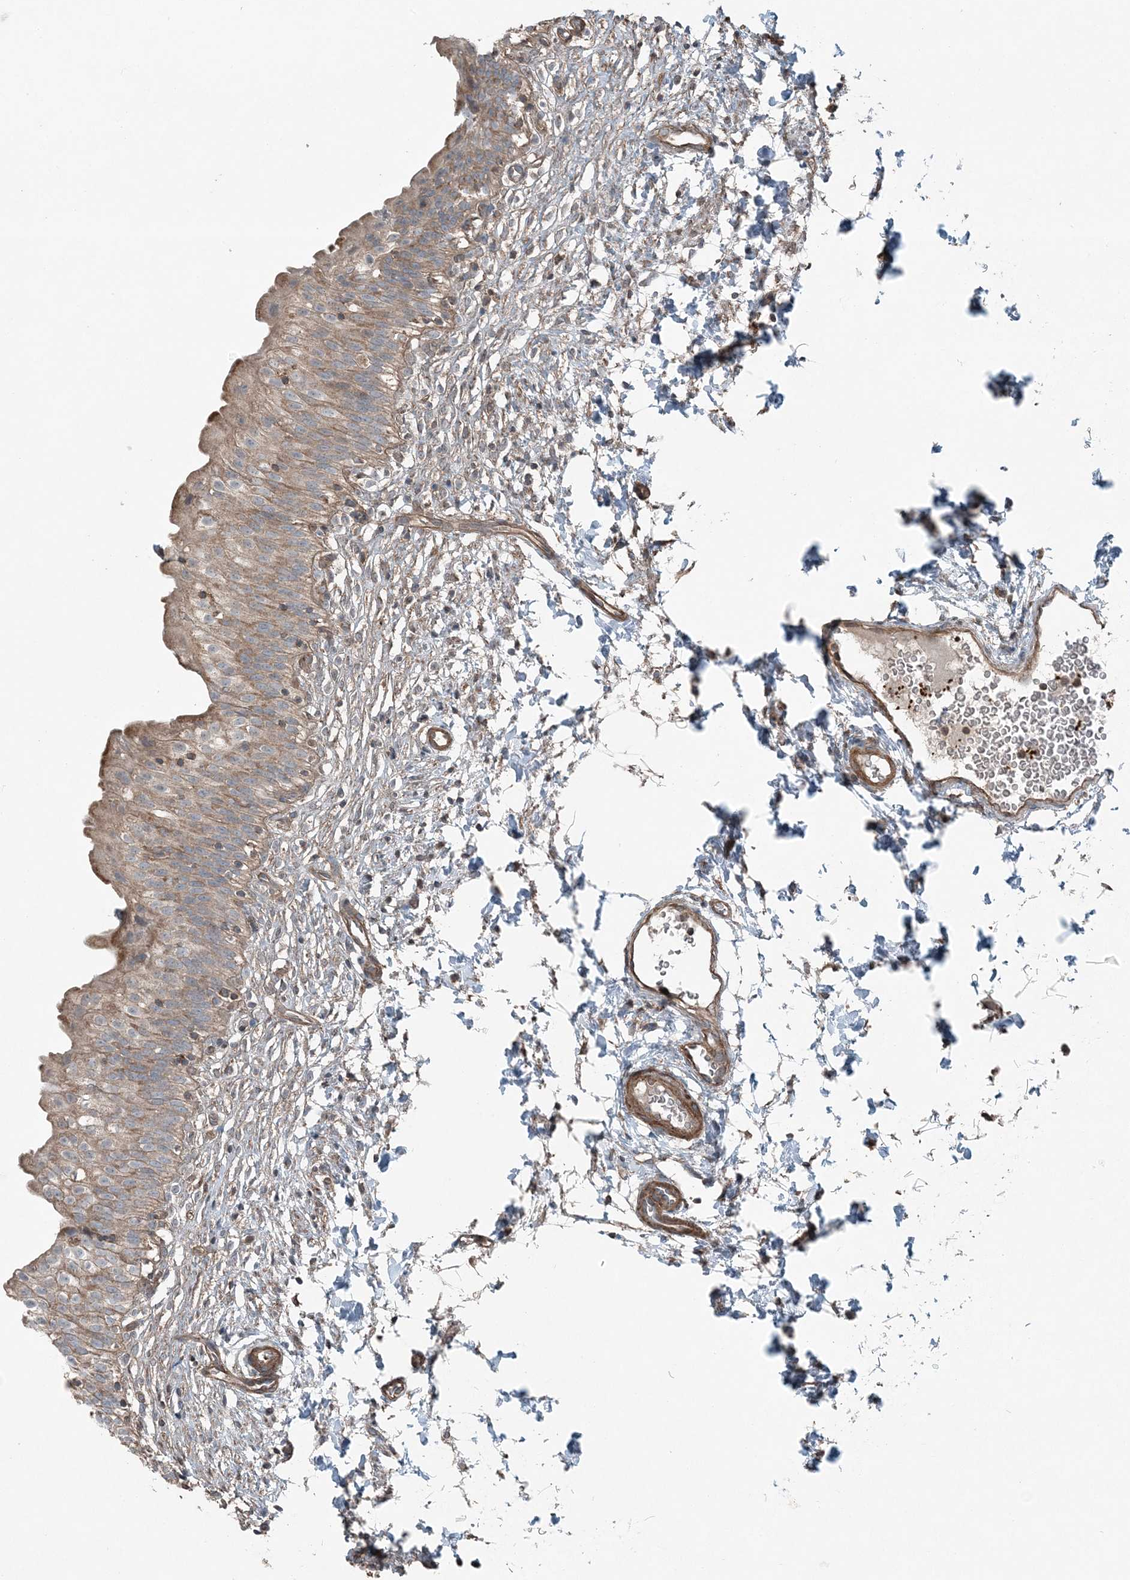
{"staining": {"intensity": "weak", "quantity": ">75%", "location": "cytoplasmic/membranous"}, "tissue": "urinary bladder", "cell_type": "Urothelial cells", "image_type": "normal", "snomed": [{"axis": "morphology", "description": "Normal tissue, NOS"}, {"axis": "topography", "description": "Urinary bladder"}], "caption": "Urinary bladder stained with a brown dye shows weak cytoplasmic/membranous positive expression in approximately >75% of urothelial cells.", "gene": "KY", "patient": {"sex": "male", "age": 55}}